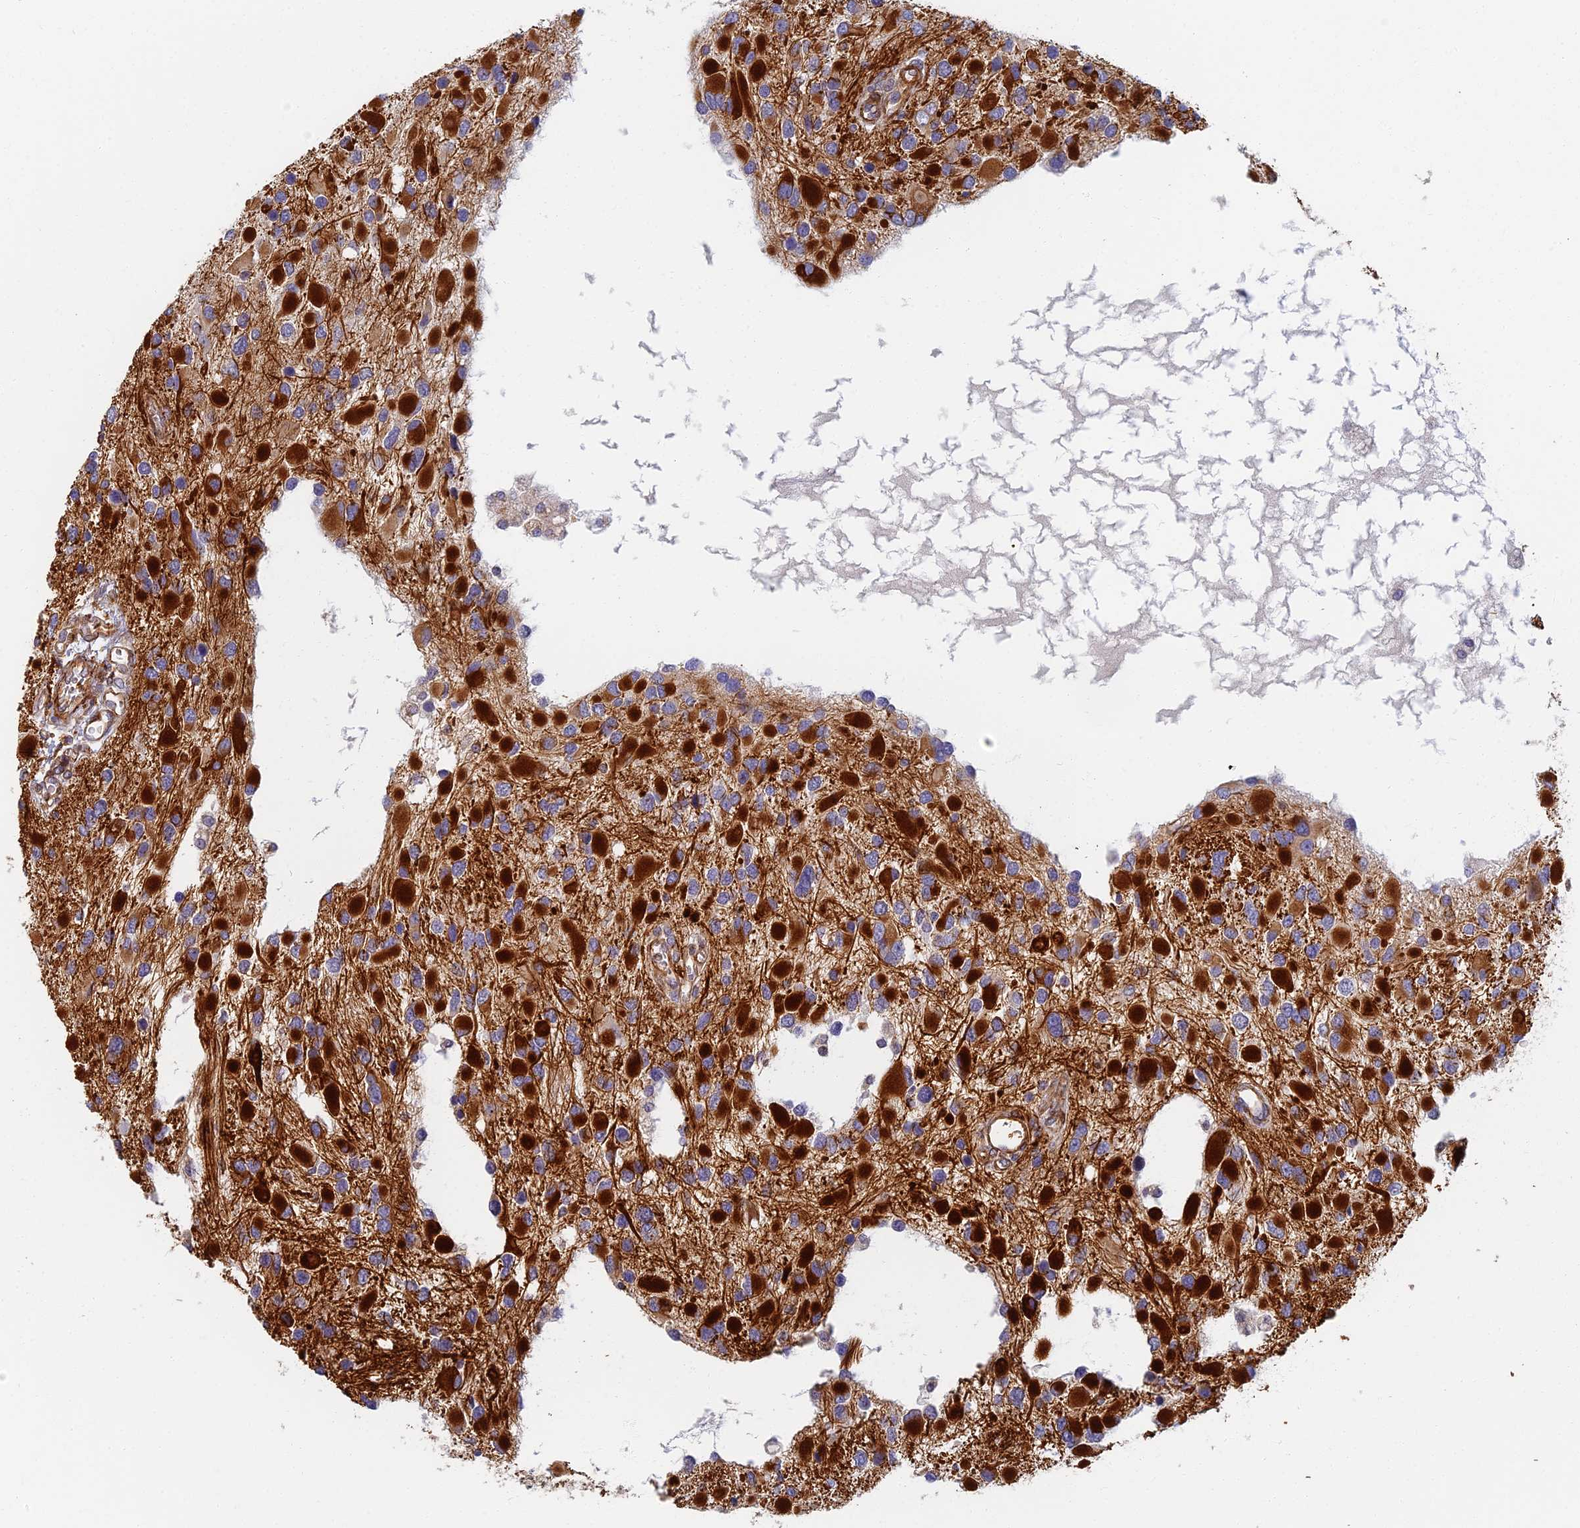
{"staining": {"intensity": "strong", "quantity": "25%-75%", "location": "cytoplasmic/membranous"}, "tissue": "glioma", "cell_type": "Tumor cells", "image_type": "cancer", "snomed": [{"axis": "morphology", "description": "Glioma, malignant, High grade"}, {"axis": "topography", "description": "Brain"}], "caption": "Malignant high-grade glioma stained with IHC demonstrates strong cytoplasmic/membranous positivity in about 25%-75% of tumor cells.", "gene": "ABCB10", "patient": {"sex": "male", "age": 53}}